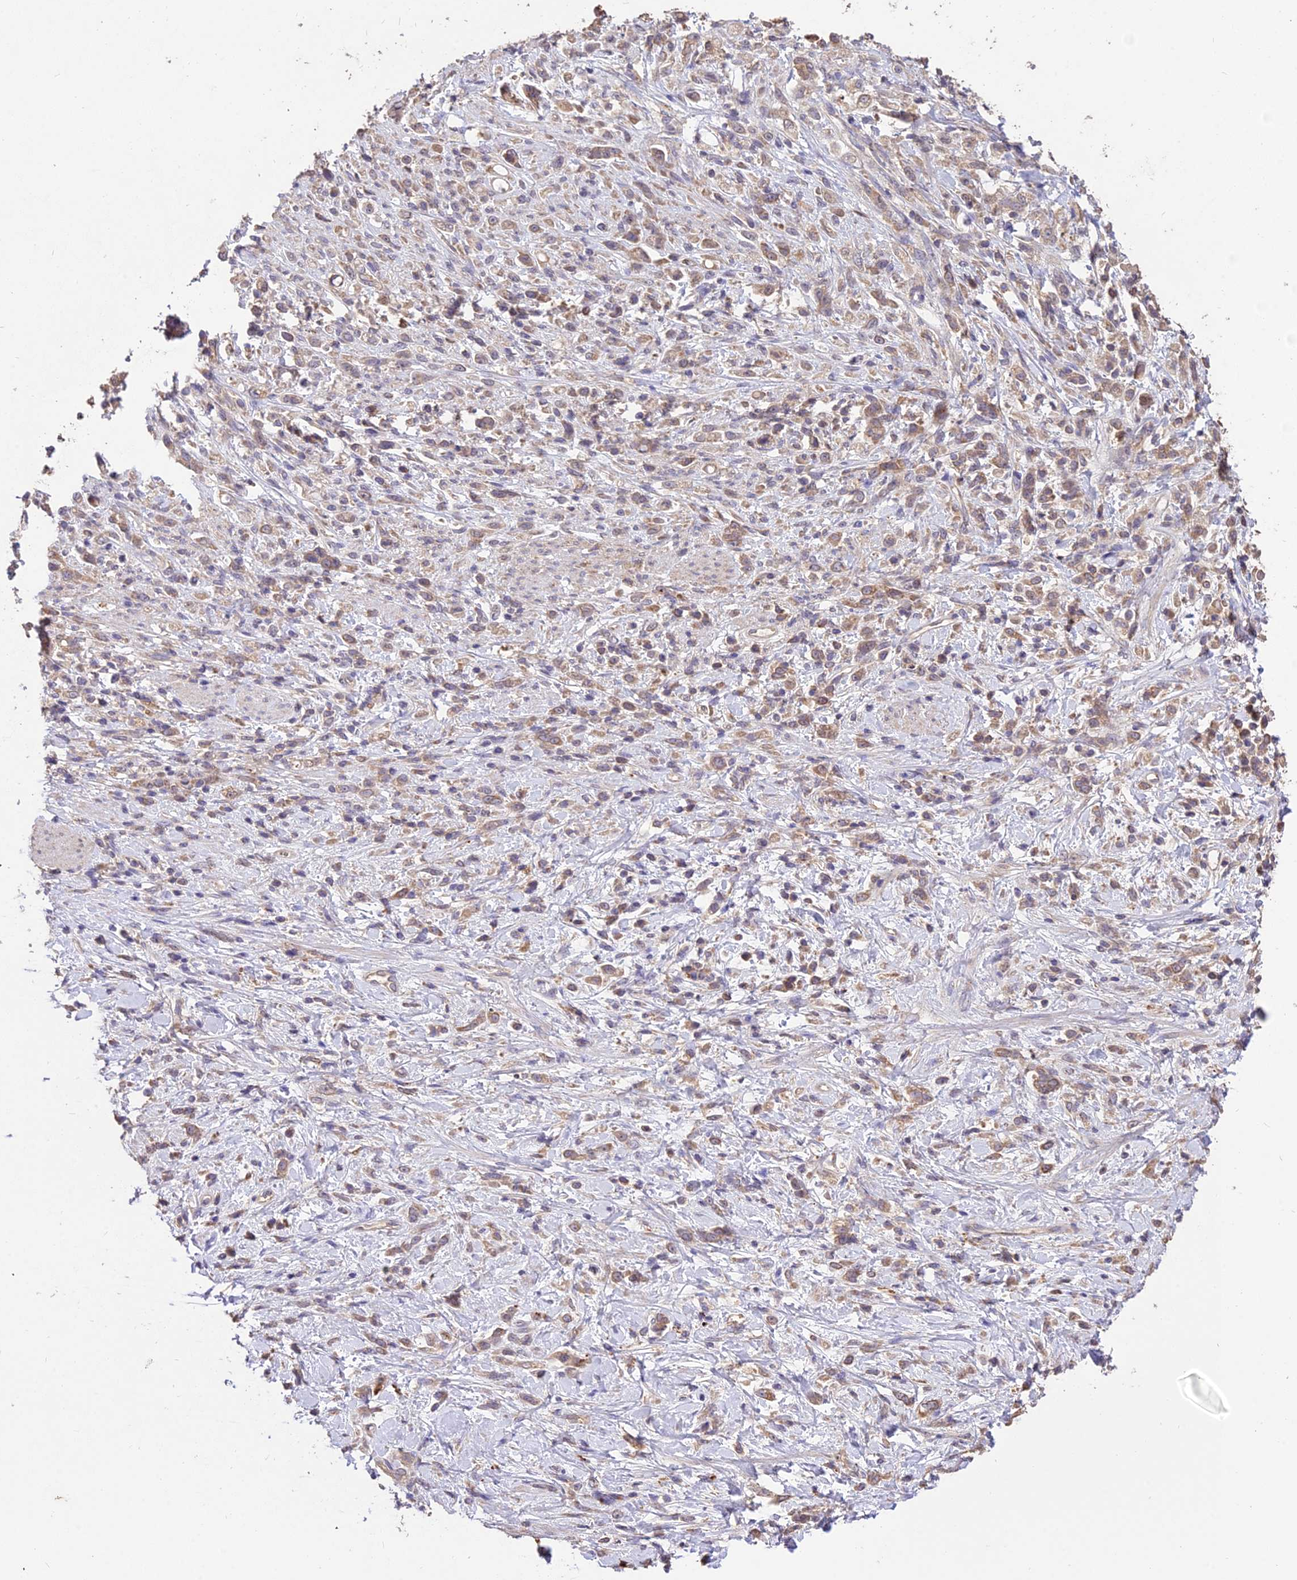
{"staining": {"intensity": "weak", "quantity": ">75%", "location": "cytoplasmic/membranous"}, "tissue": "stomach cancer", "cell_type": "Tumor cells", "image_type": "cancer", "snomed": [{"axis": "morphology", "description": "Adenocarcinoma, NOS"}, {"axis": "topography", "description": "Stomach"}], "caption": "This photomicrograph reveals immunohistochemistry staining of stomach cancer, with low weak cytoplasmic/membranous staining in approximately >75% of tumor cells.", "gene": "SDHD", "patient": {"sex": "female", "age": 60}}